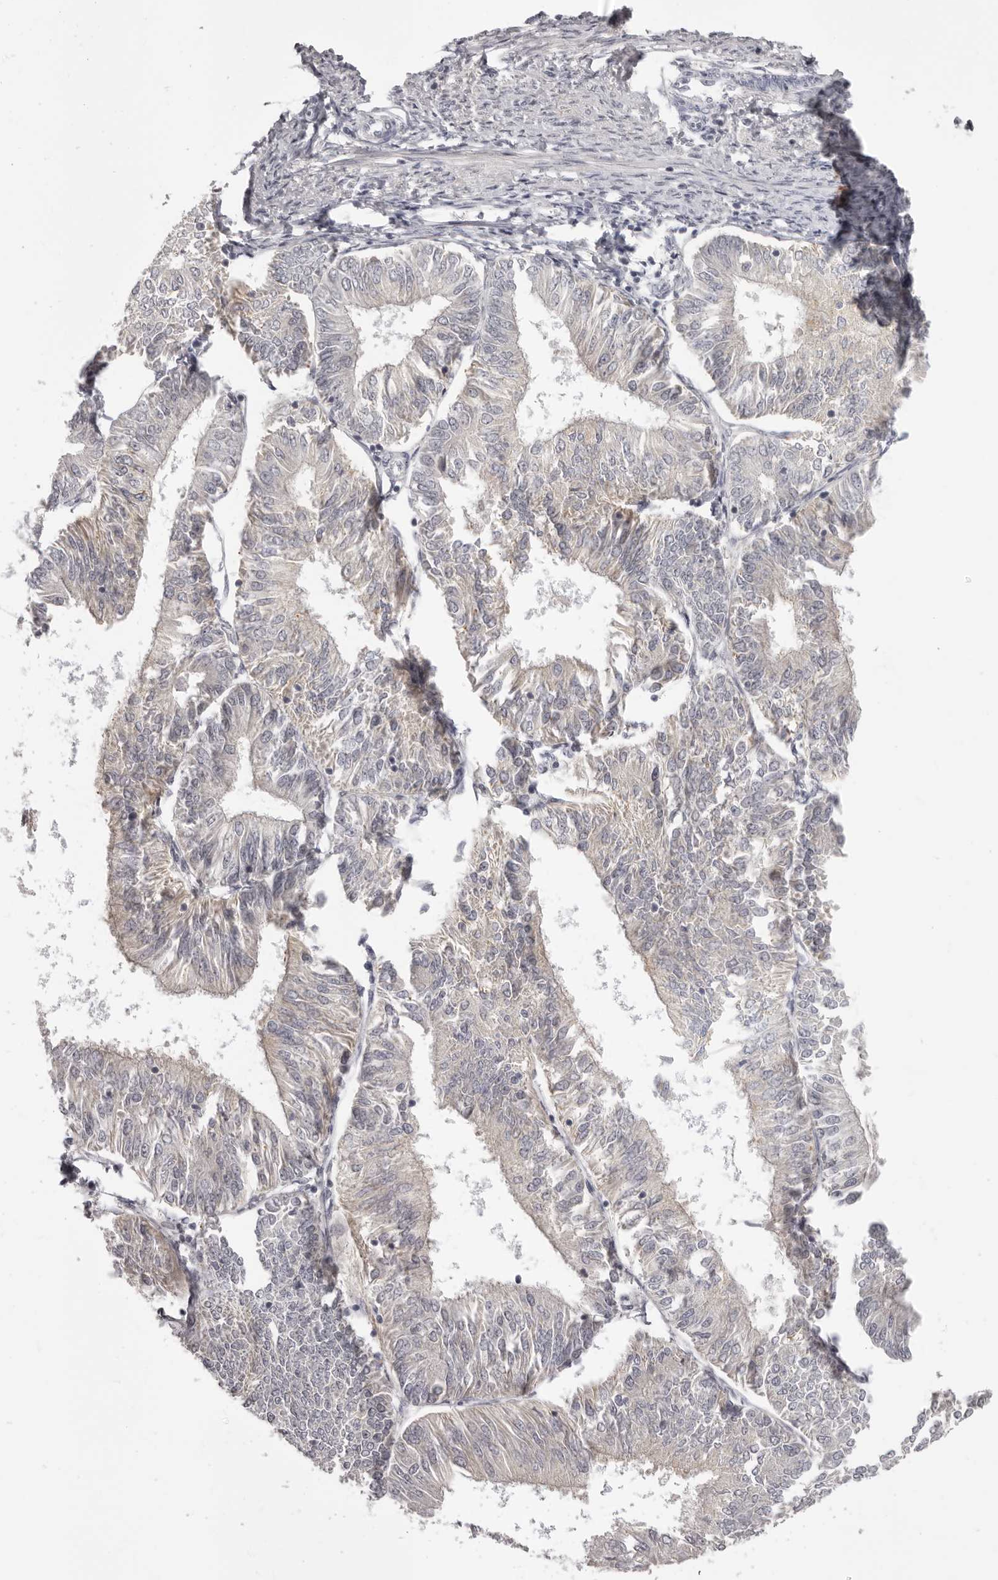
{"staining": {"intensity": "negative", "quantity": "none", "location": "none"}, "tissue": "endometrial cancer", "cell_type": "Tumor cells", "image_type": "cancer", "snomed": [{"axis": "morphology", "description": "Adenocarcinoma, NOS"}, {"axis": "topography", "description": "Endometrium"}], "caption": "High magnification brightfield microscopy of adenocarcinoma (endometrial) stained with DAB (brown) and counterstained with hematoxylin (blue): tumor cells show no significant positivity. (DAB (3,3'-diaminobenzidine) immunohistochemistry (IHC), high magnification).", "gene": "OTUD3", "patient": {"sex": "female", "age": 58}}